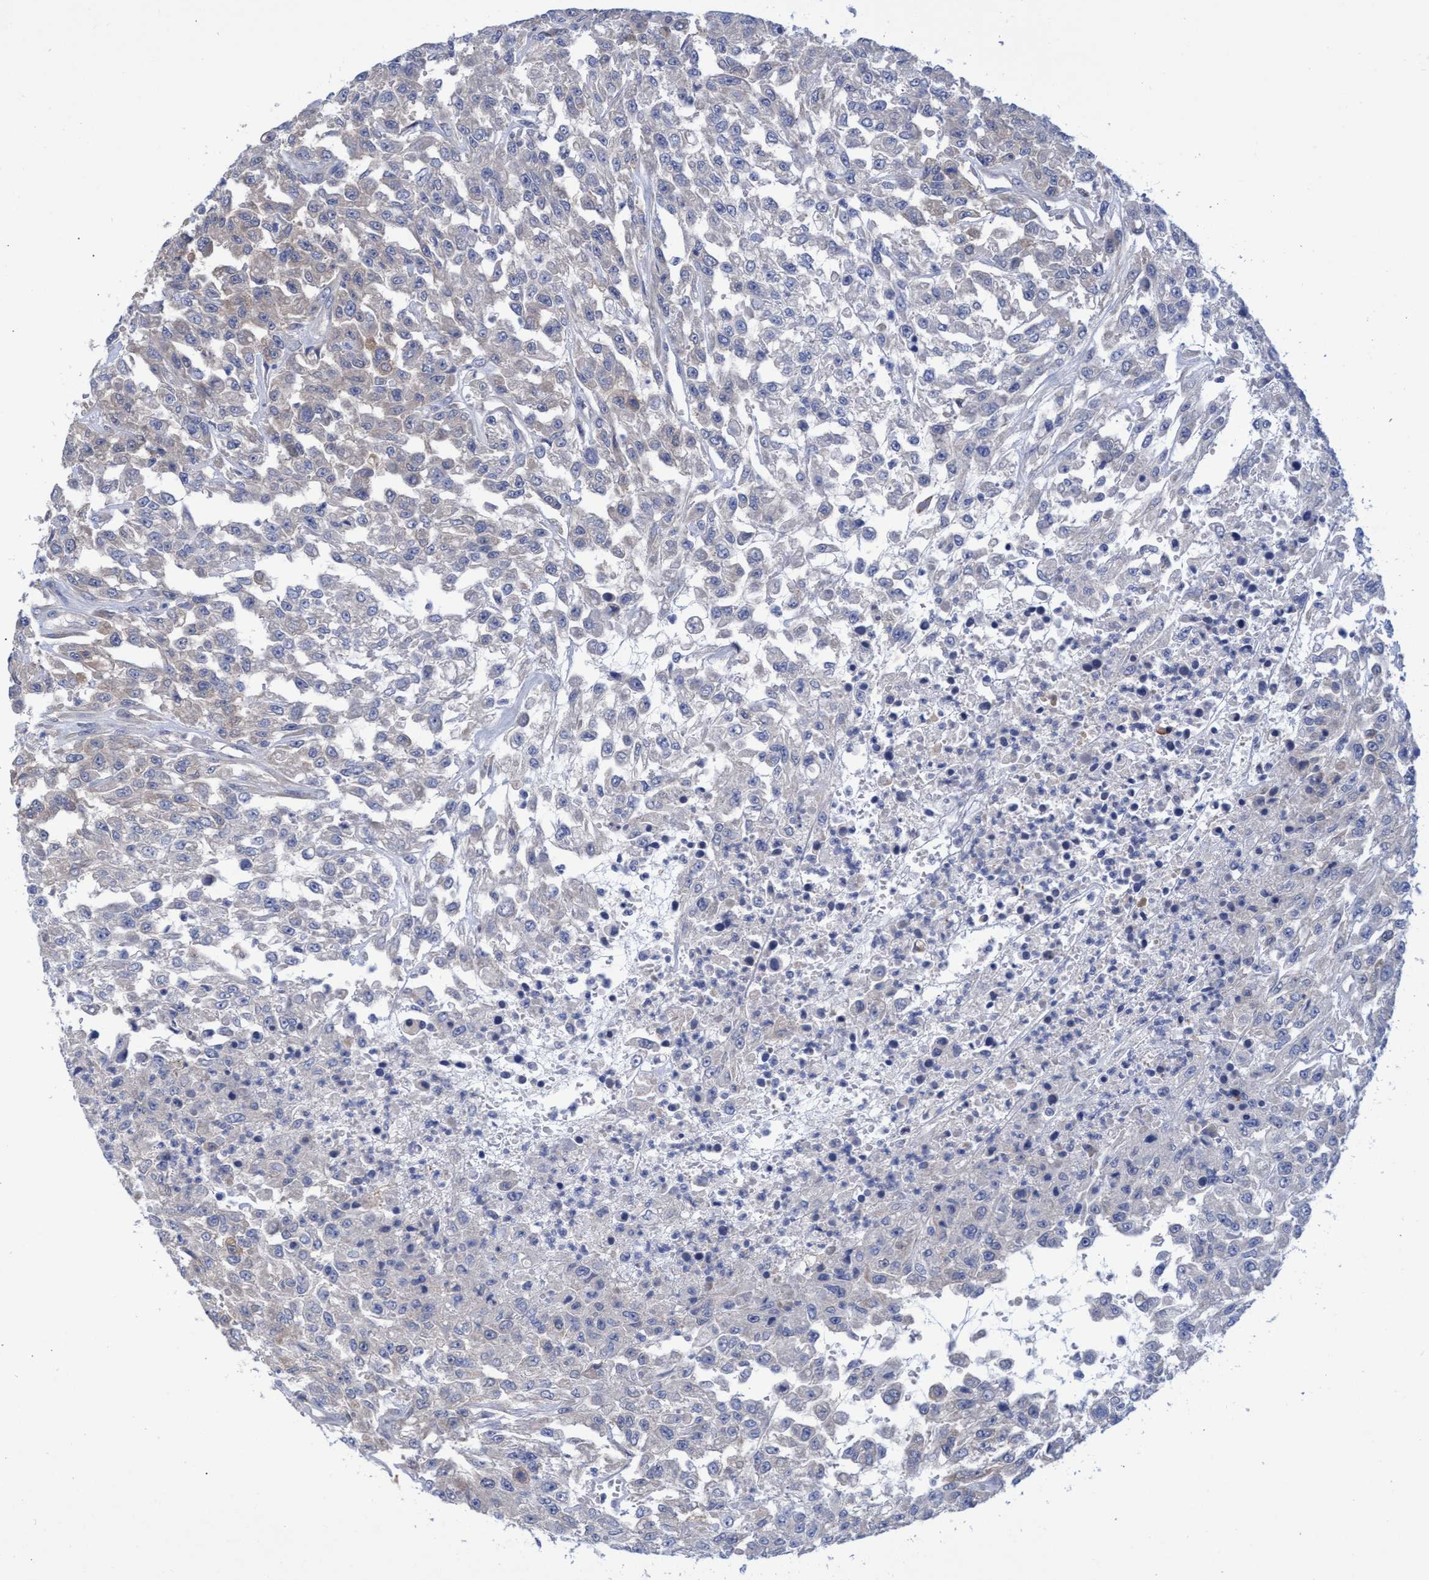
{"staining": {"intensity": "negative", "quantity": "none", "location": "none"}, "tissue": "urothelial cancer", "cell_type": "Tumor cells", "image_type": "cancer", "snomed": [{"axis": "morphology", "description": "Urothelial carcinoma, High grade"}, {"axis": "topography", "description": "Urinary bladder"}], "caption": "IHC micrograph of human high-grade urothelial carcinoma stained for a protein (brown), which exhibits no staining in tumor cells.", "gene": "PNPO", "patient": {"sex": "male", "age": 46}}